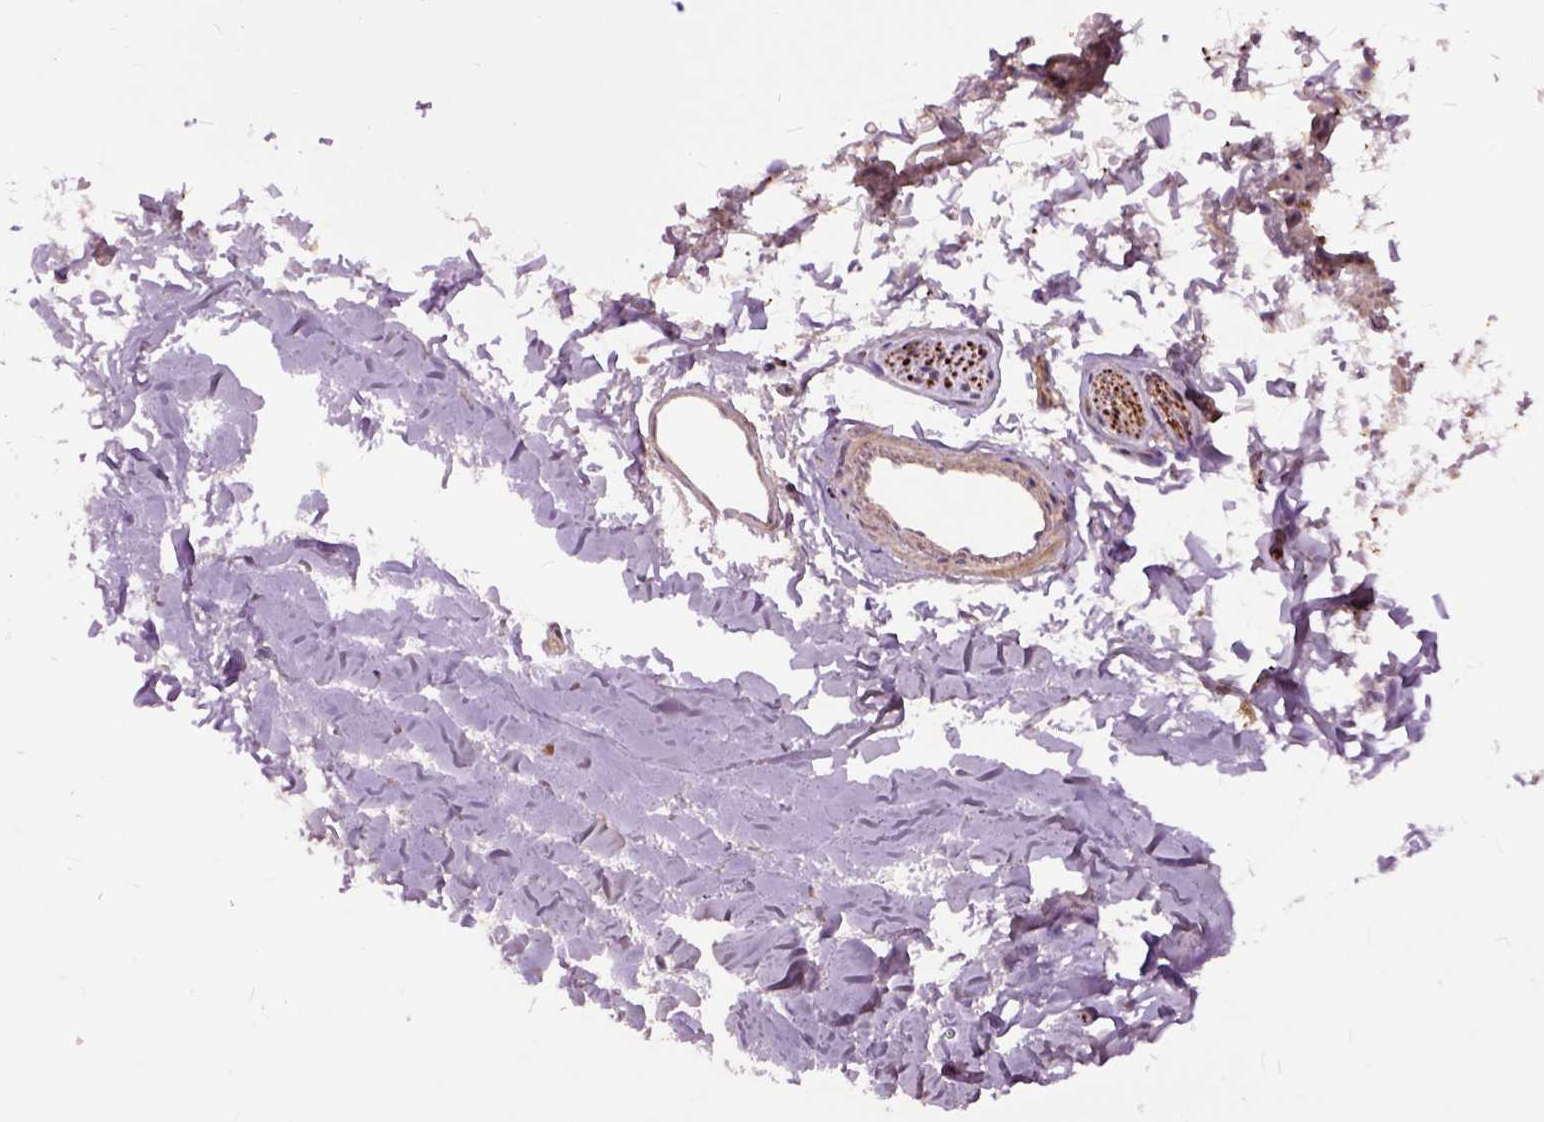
{"staining": {"intensity": "negative", "quantity": "none", "location": "none"}, "tissue": "soft tissue", "cell_type": "Chondrocytes", "image_type": "normal", "snomed": [{"axis": "morphology", "description": "Normal tissue, NOS"}, {"axis": "topography", "description": "Cartilage tissue"}, {"axis": "topography", "description": "Bronchus"}], "caption": "IHC micrograph of normal human soft tissue stained for a protein (brown), which exhibits no positivity in chondrocytes.", "gene": "MAPT", "patient": {"sex": "female", "age": 79}}